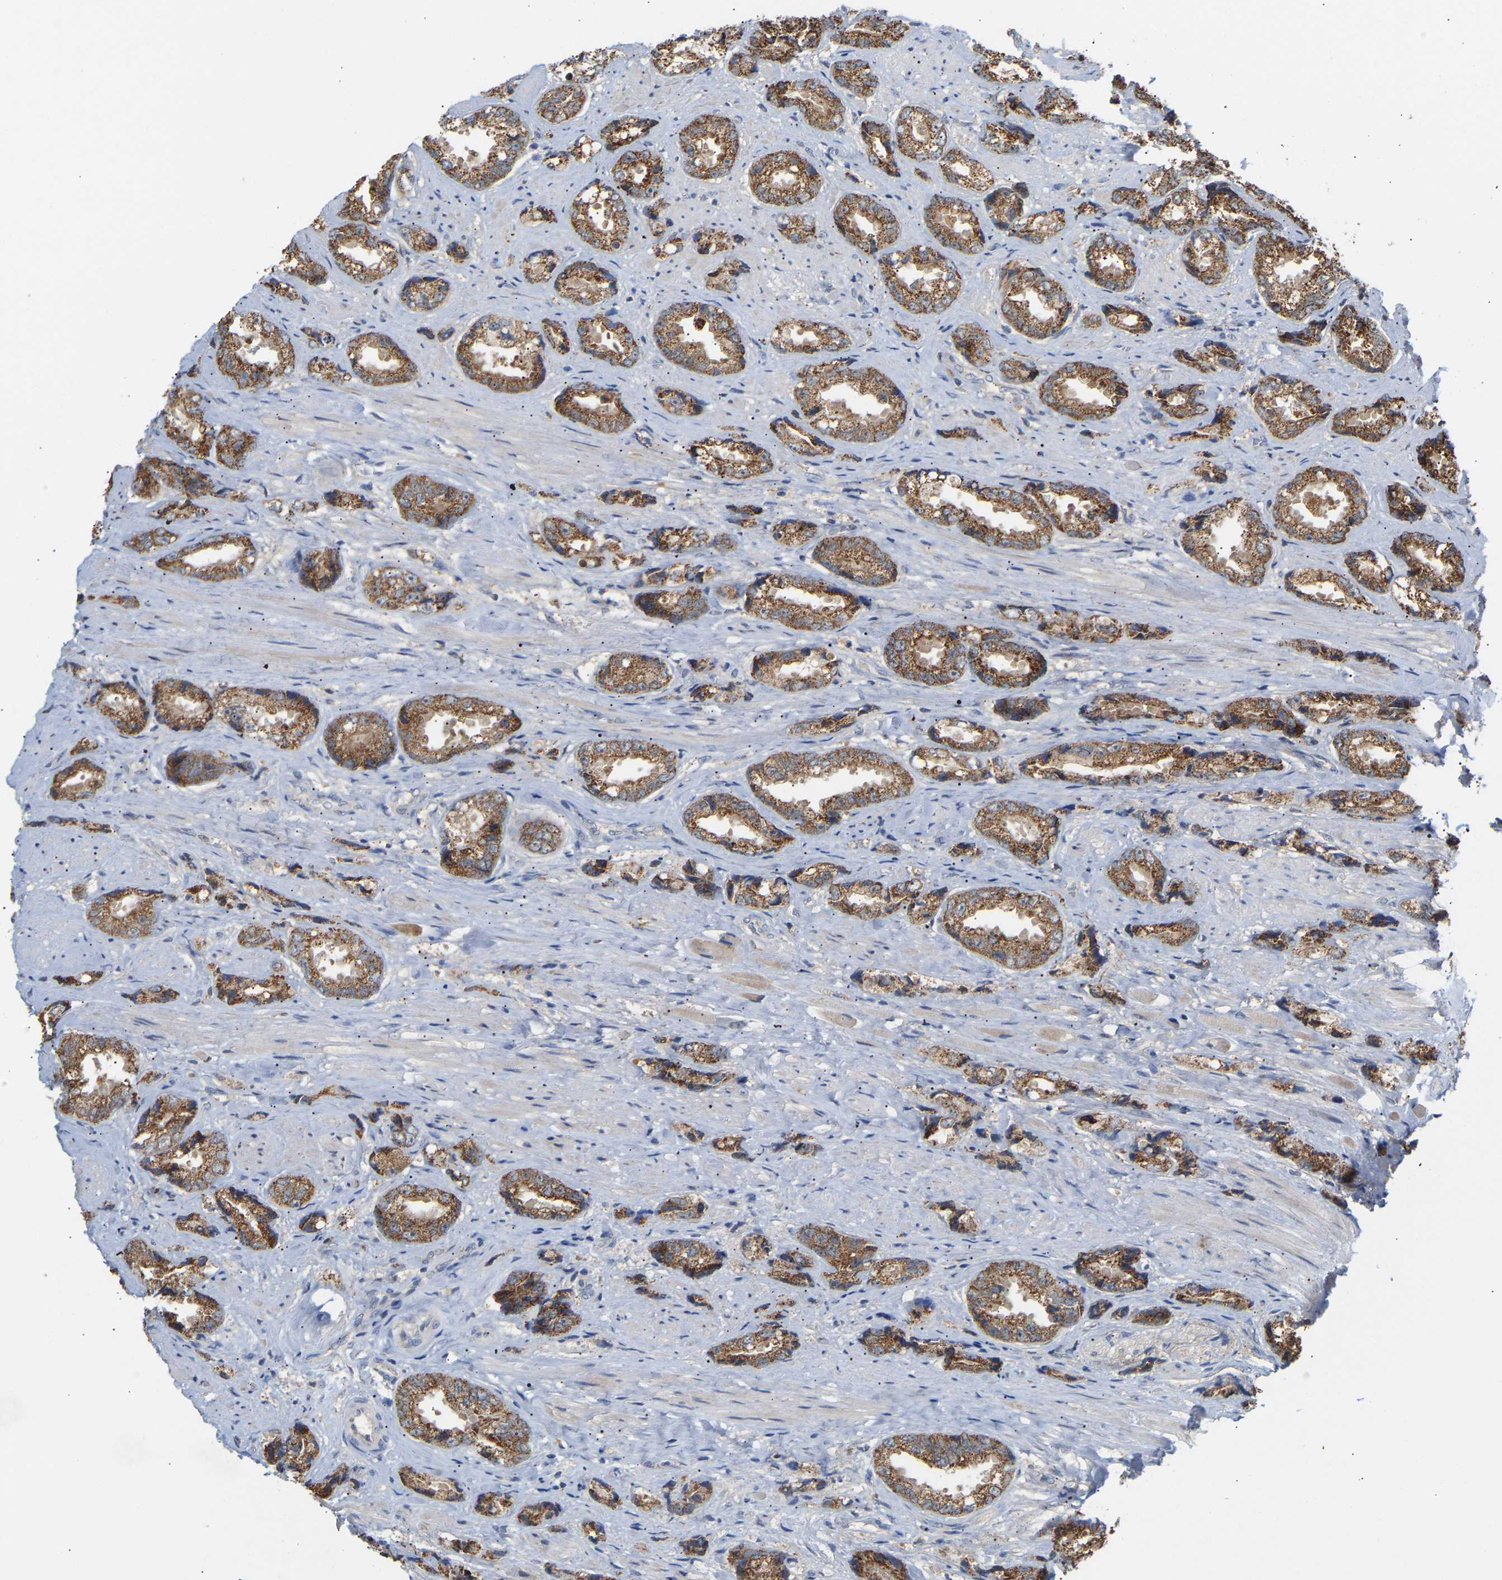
{"staining": {"intensity": "moderate", "quantity": ">75%", "location": "cytoplasmic/membranous"}, "tissue": "prostate cancer", "cell_type": "Tumor cells", "image_type": "cancer", "snomed": [{"axis": "morphology", "description": "Adenocarcinoma, High grade"}, {"axis": "topography", "description": "Prostate"}], "caption": "Immunohistochemical staining of prostate adenocarcinoma (high-grade) exhibits medium levels of moderate cytoplasmic/membranous positivity in approximately >75% of tumor cells.", "gene": "TPMT", "patient": {"sex": "male", "age": 61}}